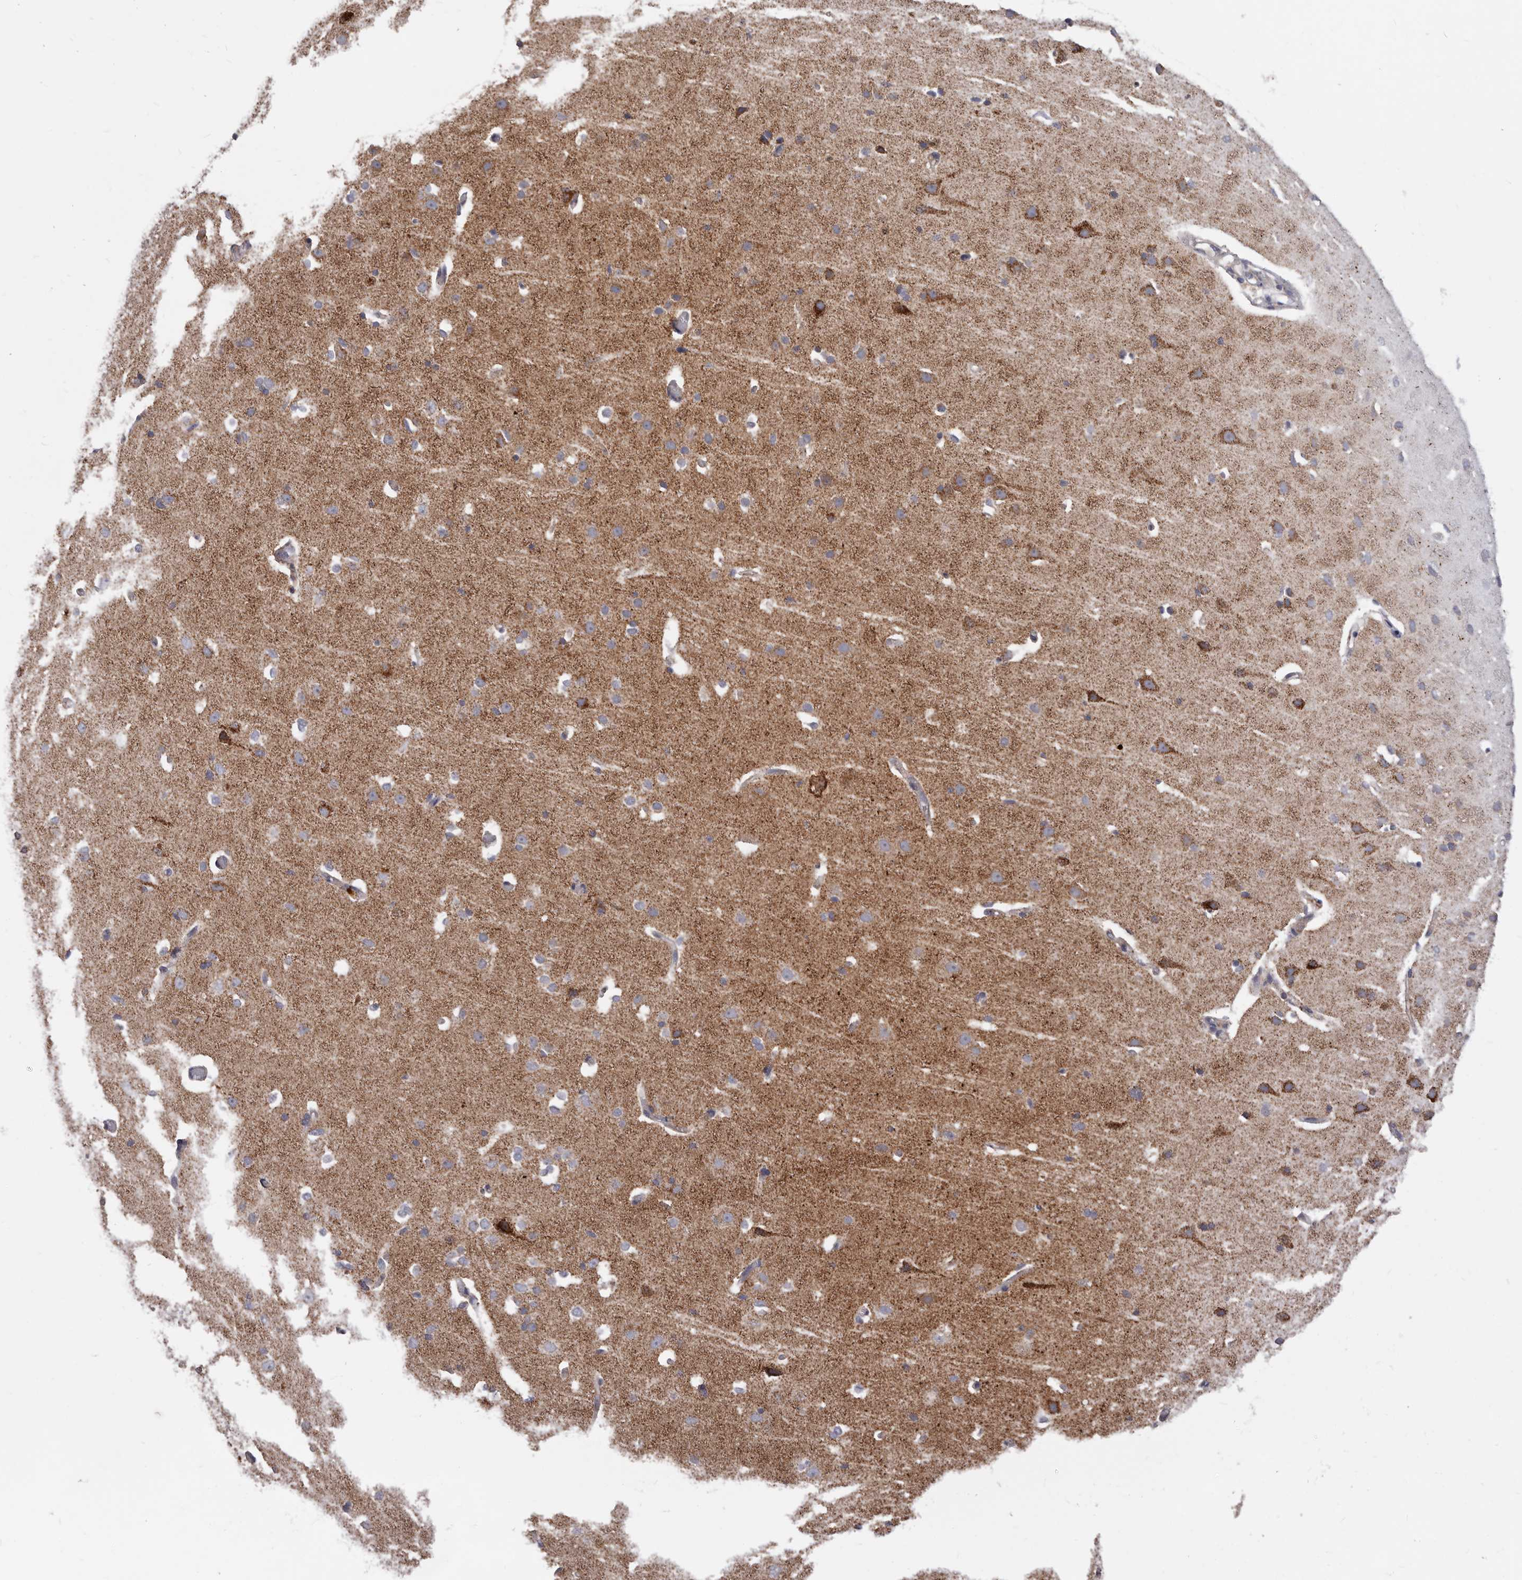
{"staining": {"intensity": "negative", "quantity": "none", "location": "none"}, "tissue": "cerebral cortex", "cell_type": "Endothelial cells", "image_type": "normal", "snomed": [{"axis": "morphology", "description": "Normal tissue, NOS"}, {"axis": "topography", "description": "Cerebral cortex"}], "caption": "This photomicrograph is of benign cerebral cortex stained with immunohistochemistry to label a protein in brown with the nuclei are counter-stained blue. There is no positivity in endothelial cells.", "gene": "PRMT2", "patient": {"sex": "male", "age": 34}}